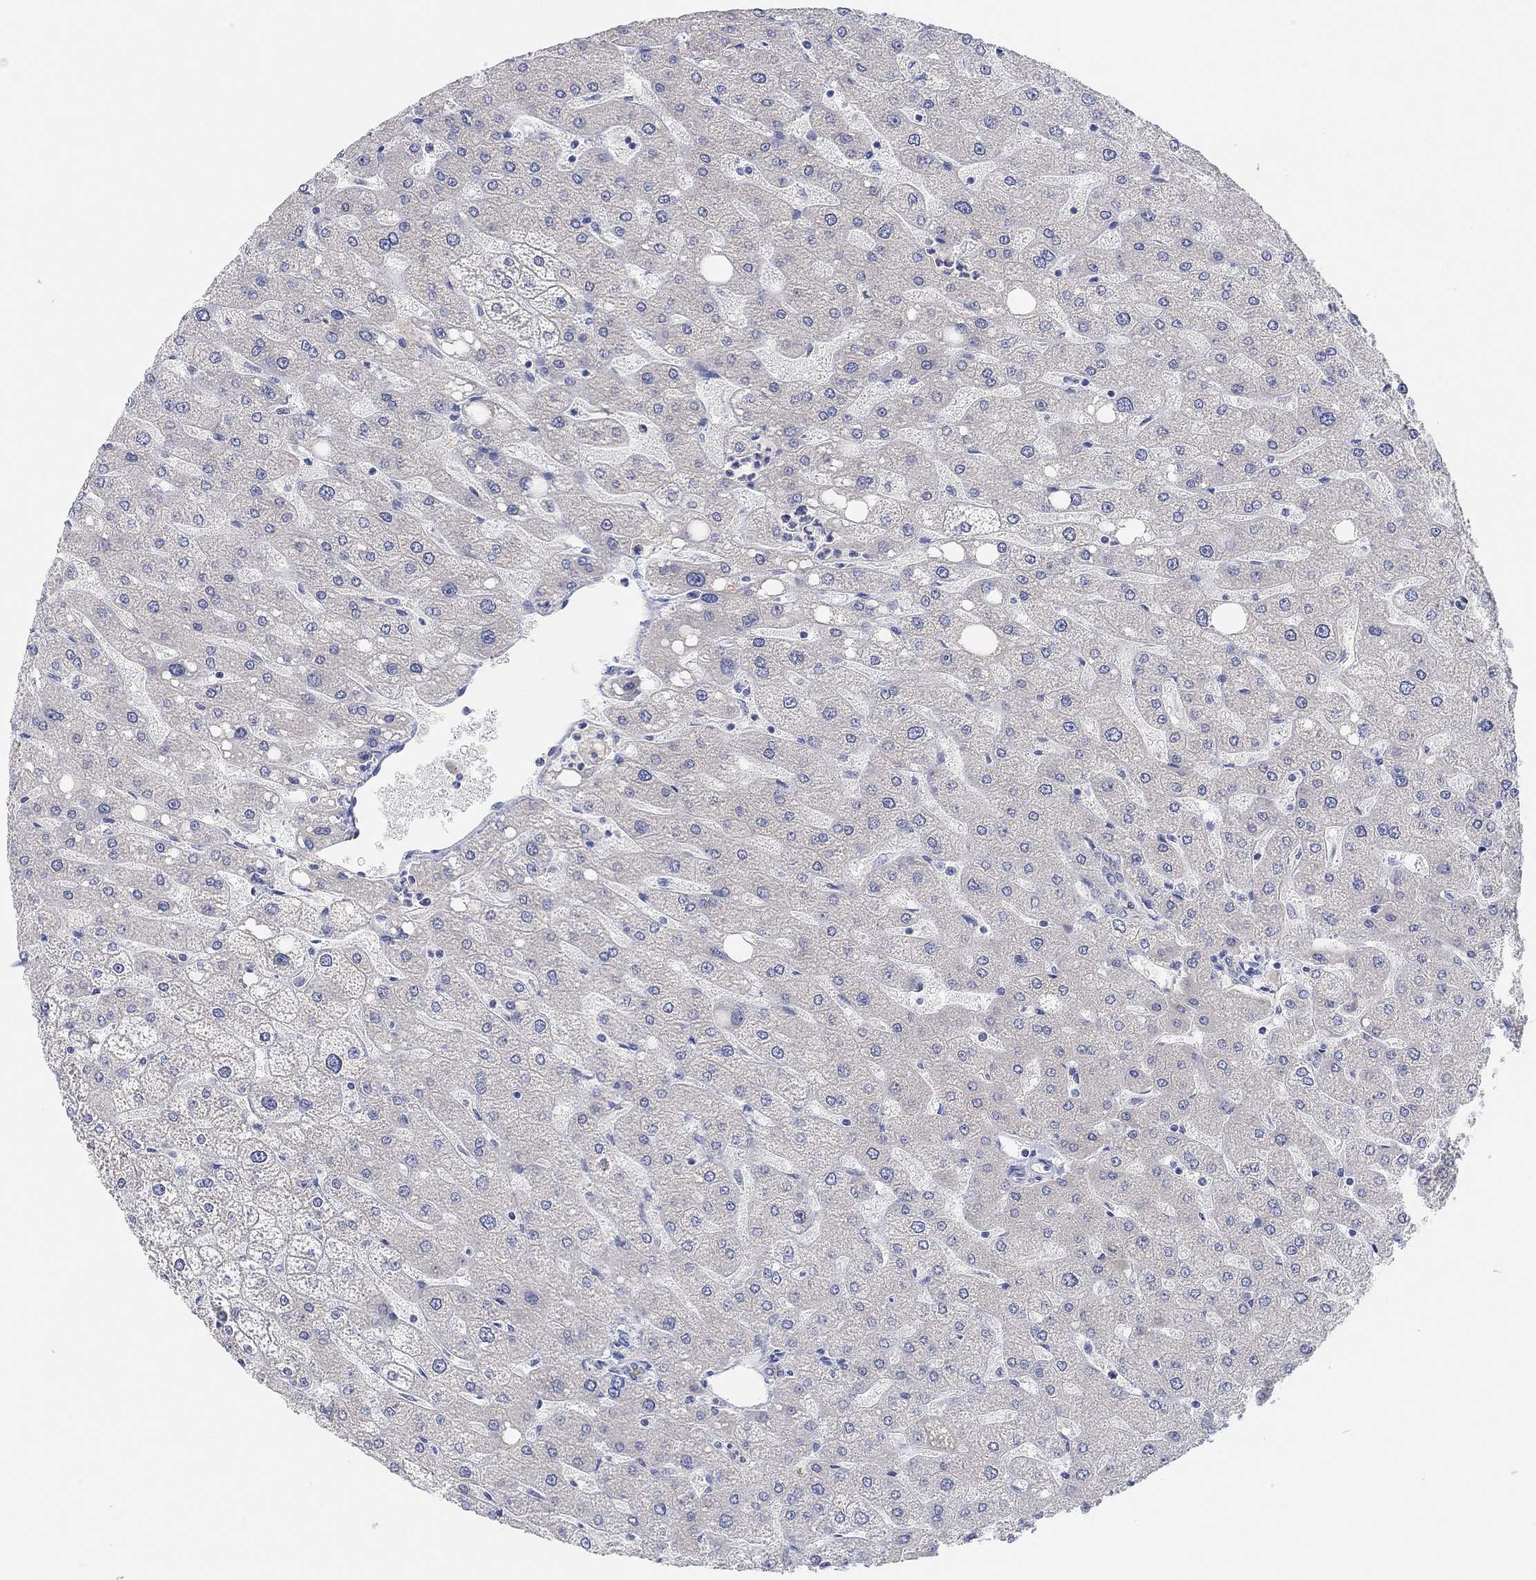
{"staining": {"intensity": "negative", "quantity": "none", "location": "none"}, "tissue": "liver", "cell_type": "Cholangiocytes", "image_type": "normal", "snomed": [{"axis": "morphology", "description": "Normal tissue, NOS"}, {"axis": "topography", "description": "Liver"}], "caption": "A high-resolution micrograph shows immunohistochemistry staining of normal liver, which exhibits no significant staining in cholangiocytes. The staining is performed using DAB (3,3'-diaminobenzidine) brown chromogen with nuclei counter-stained in using hematoxylin.", "gene": "RGS1", "patient": {"sex": "male", "age": 67}}